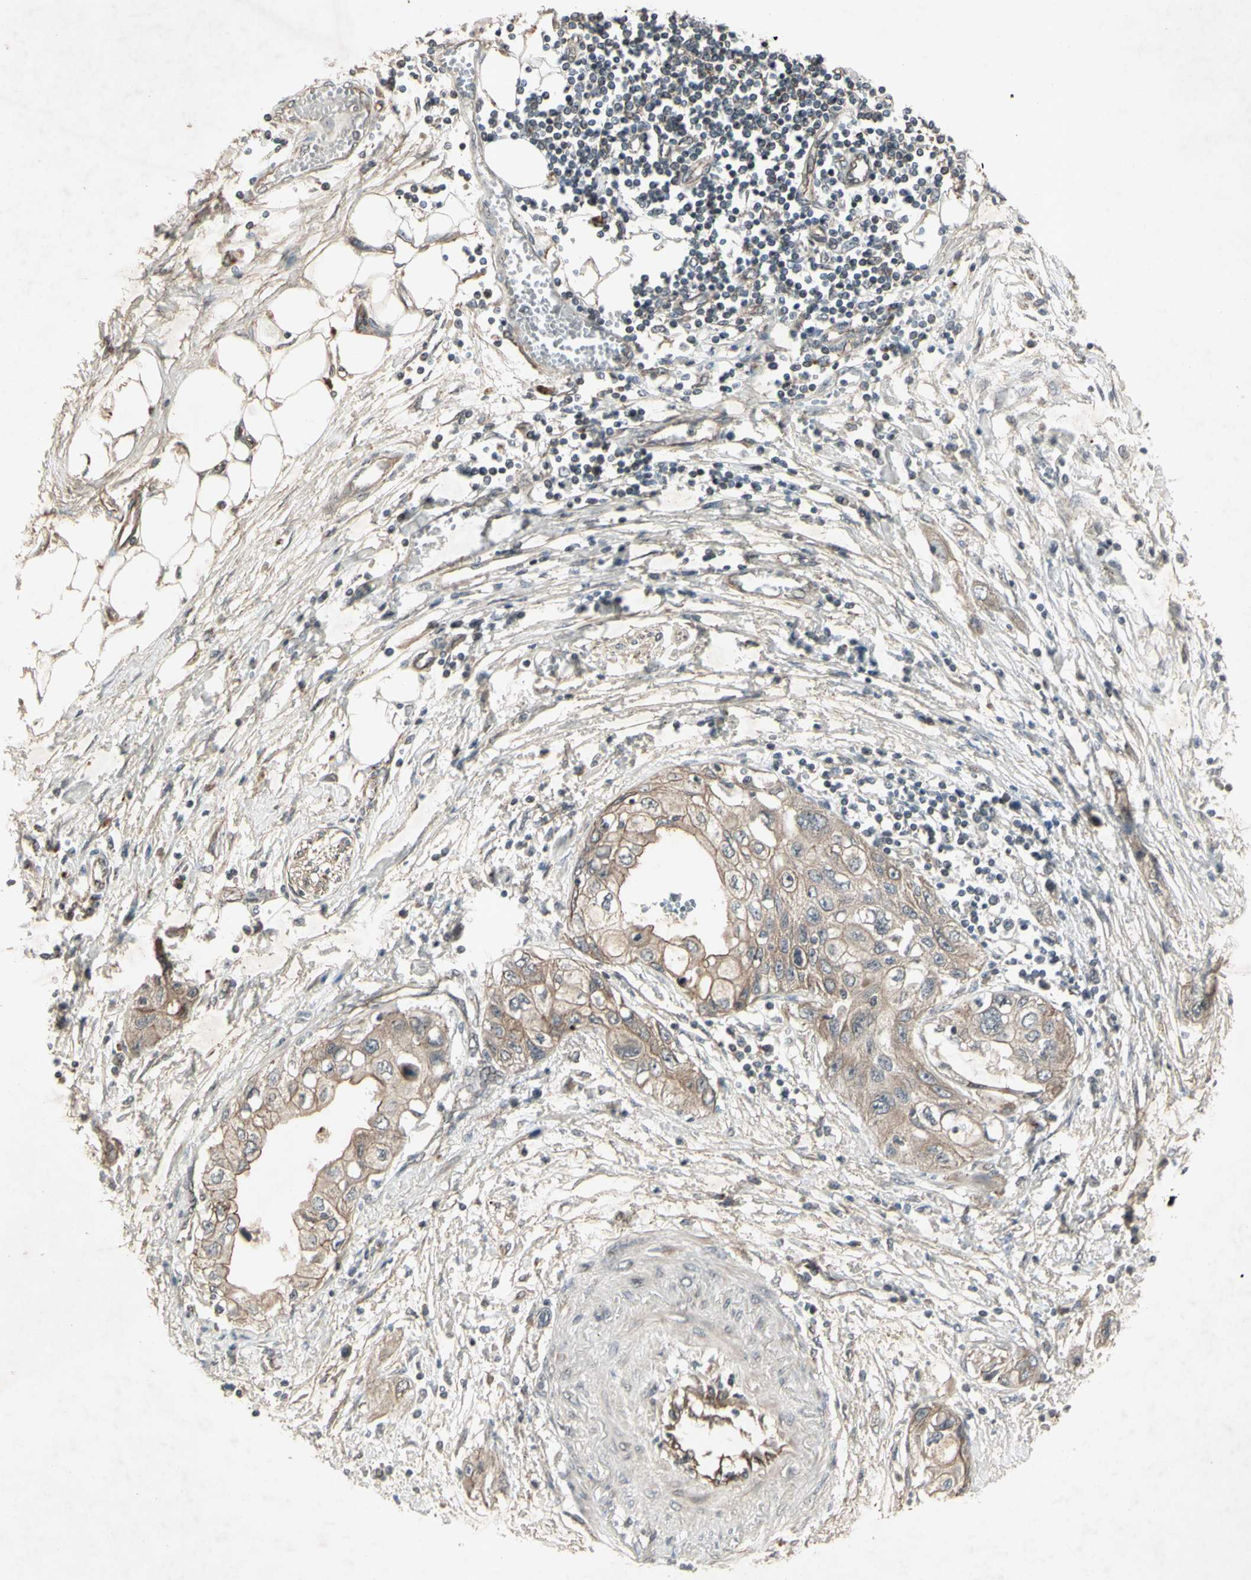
{"staining": {"intensity": "weak", "quantity": ">75%", "location": "cytoplasmic/membranous"}, "tissue": "pancreatic cancer", "cell_type": "Tumor cells", "image_type": "cancer", "snomed": [{"axis": "morphology", "description": "Adenocarcinoma, NOS"}, {"axis": "topography", "description": "Pancreas"}], "caption": "Protein positivity by immunohistochemistry displays weak cytoplasmic/membranous staining in about >75% of tumor cells in pancreatic cancer (adenocarcinoma).", "gene": "JAG1", "patient": {"sex": "female", "age": 70}}